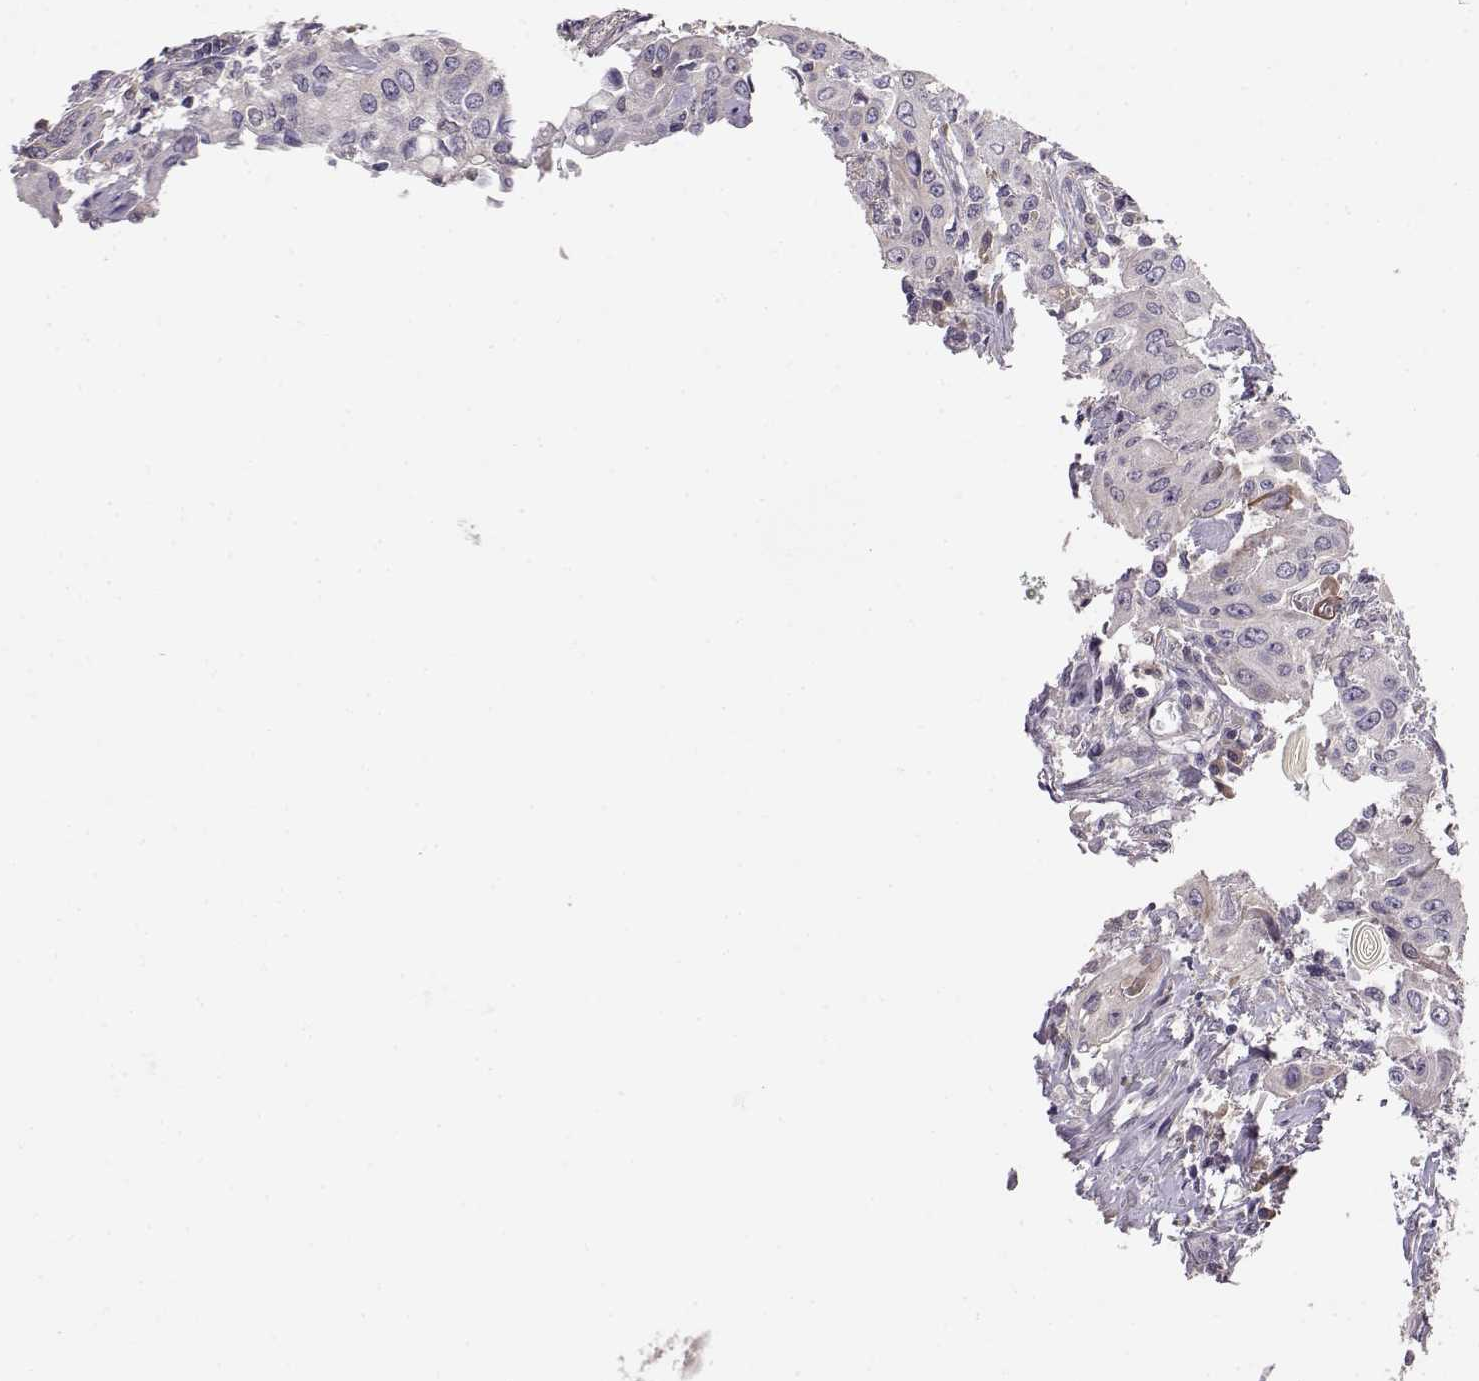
{"staining": {"intensity": "negative", "quantity": "none", "location": "none"}, "tissue": "urothelial cancer", "cell_type": "Tumor cells", "image_type": "cancer", "snomed": [{"axis": "morphology", "description": "Urothelial carcinoma, High grade"}, {"axis": "topography", "description": "Urinary bladder"}], "caption": "Immunohistochemistry of urothelial carcinoma (high-grade) shows no staining in tumor cells.", "gene": "TACR1", "patient": {"sex": "male", "age": 82}}